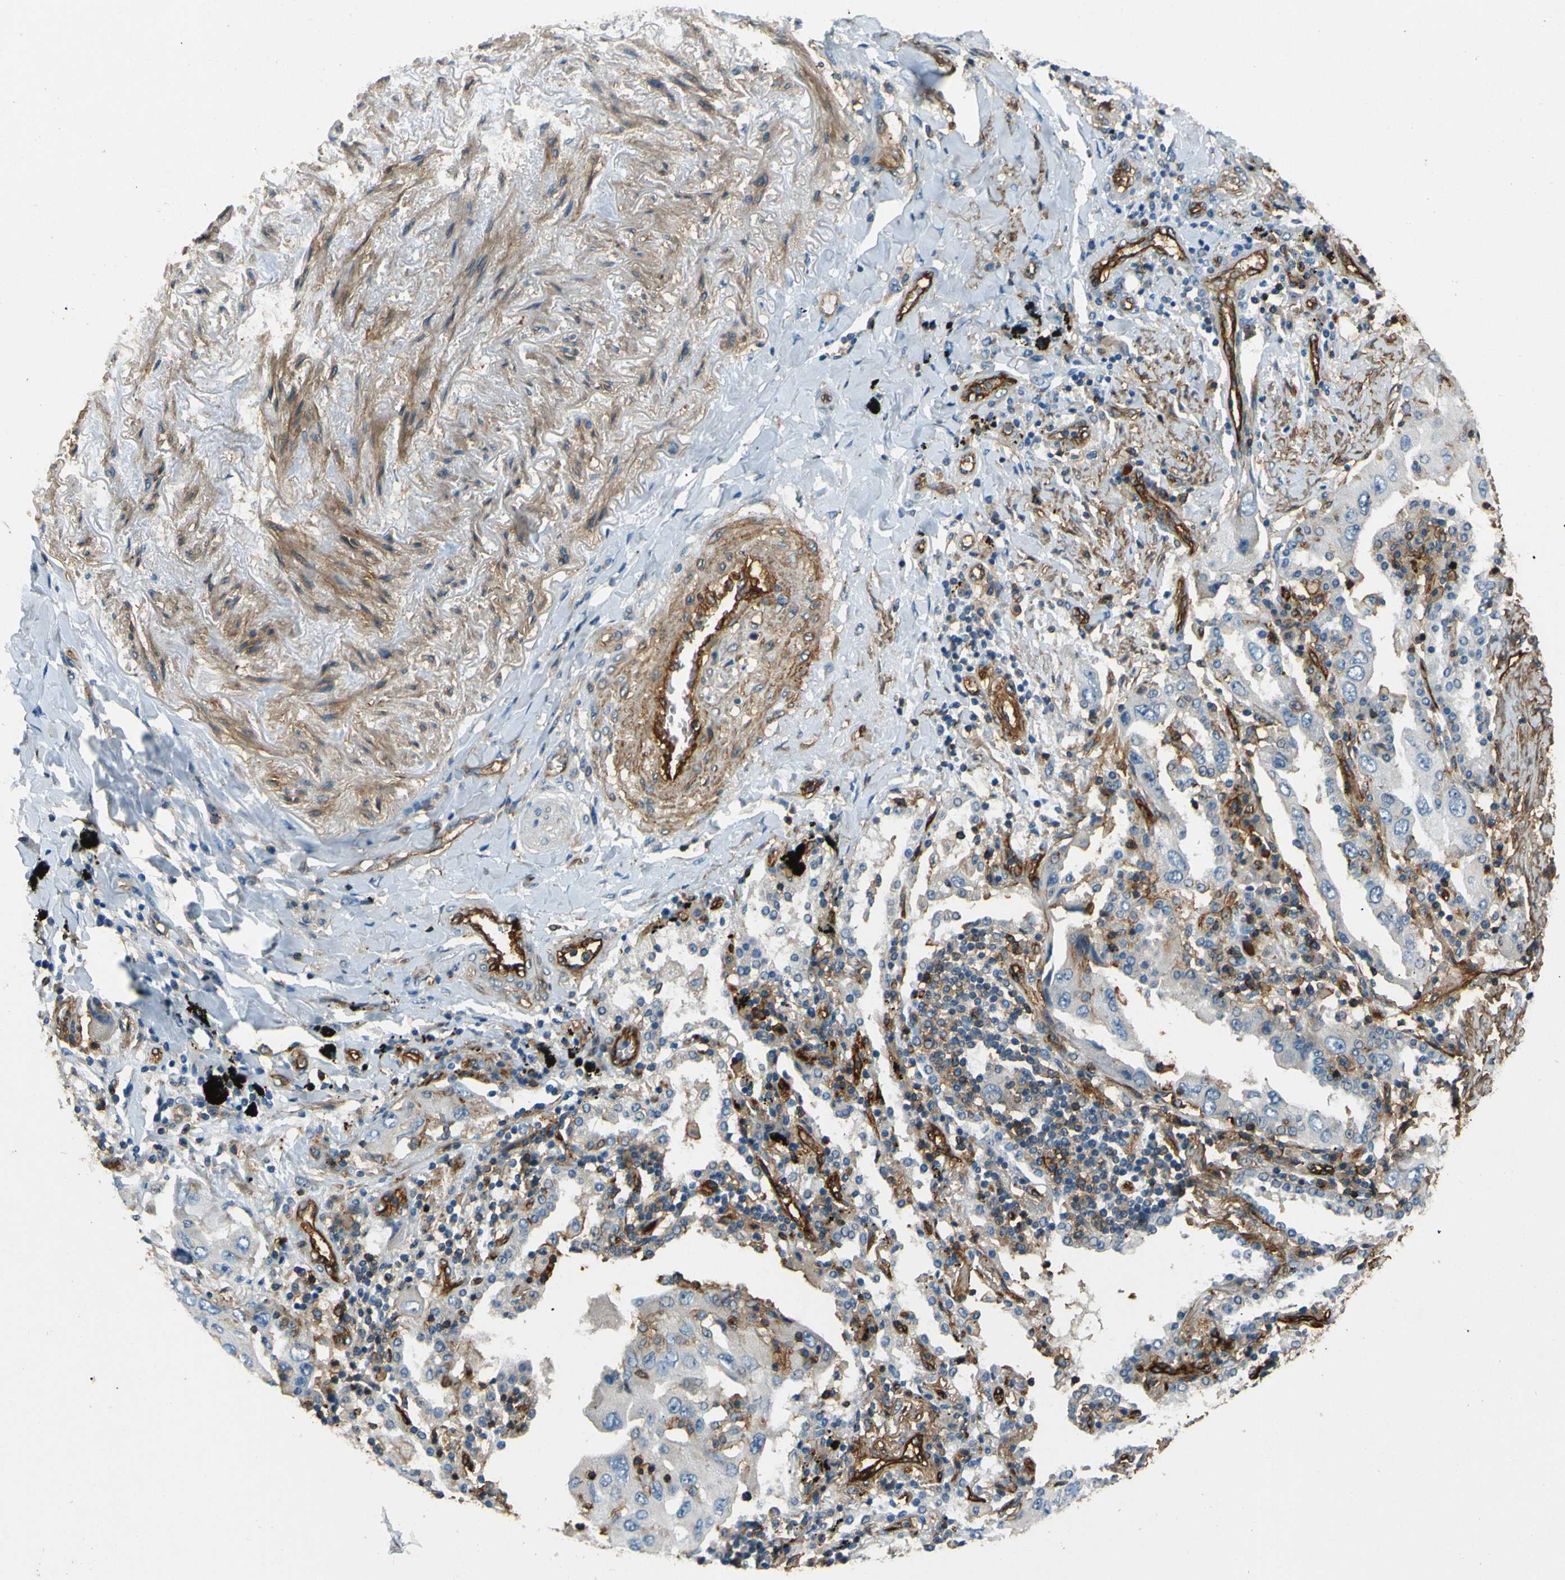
{"staining": {"intensity": "negative", "quantity": "none", "location": "none"}, "tissue": "lung cancer", "cell_type": "Tumor cells", "image_type": "cancer", "snomed": [{"axis": "morphology", "description": "Adenocarcinoma, NOS"}, {"axis": "topography", "description": "Lung"}], "caption": "Histopathology image shows no protein staining in tumor cells of adenocarcinoma (lung) tissue.", "gene": "ENTPD1", "patient": {"sex": "female", "age": 65}}